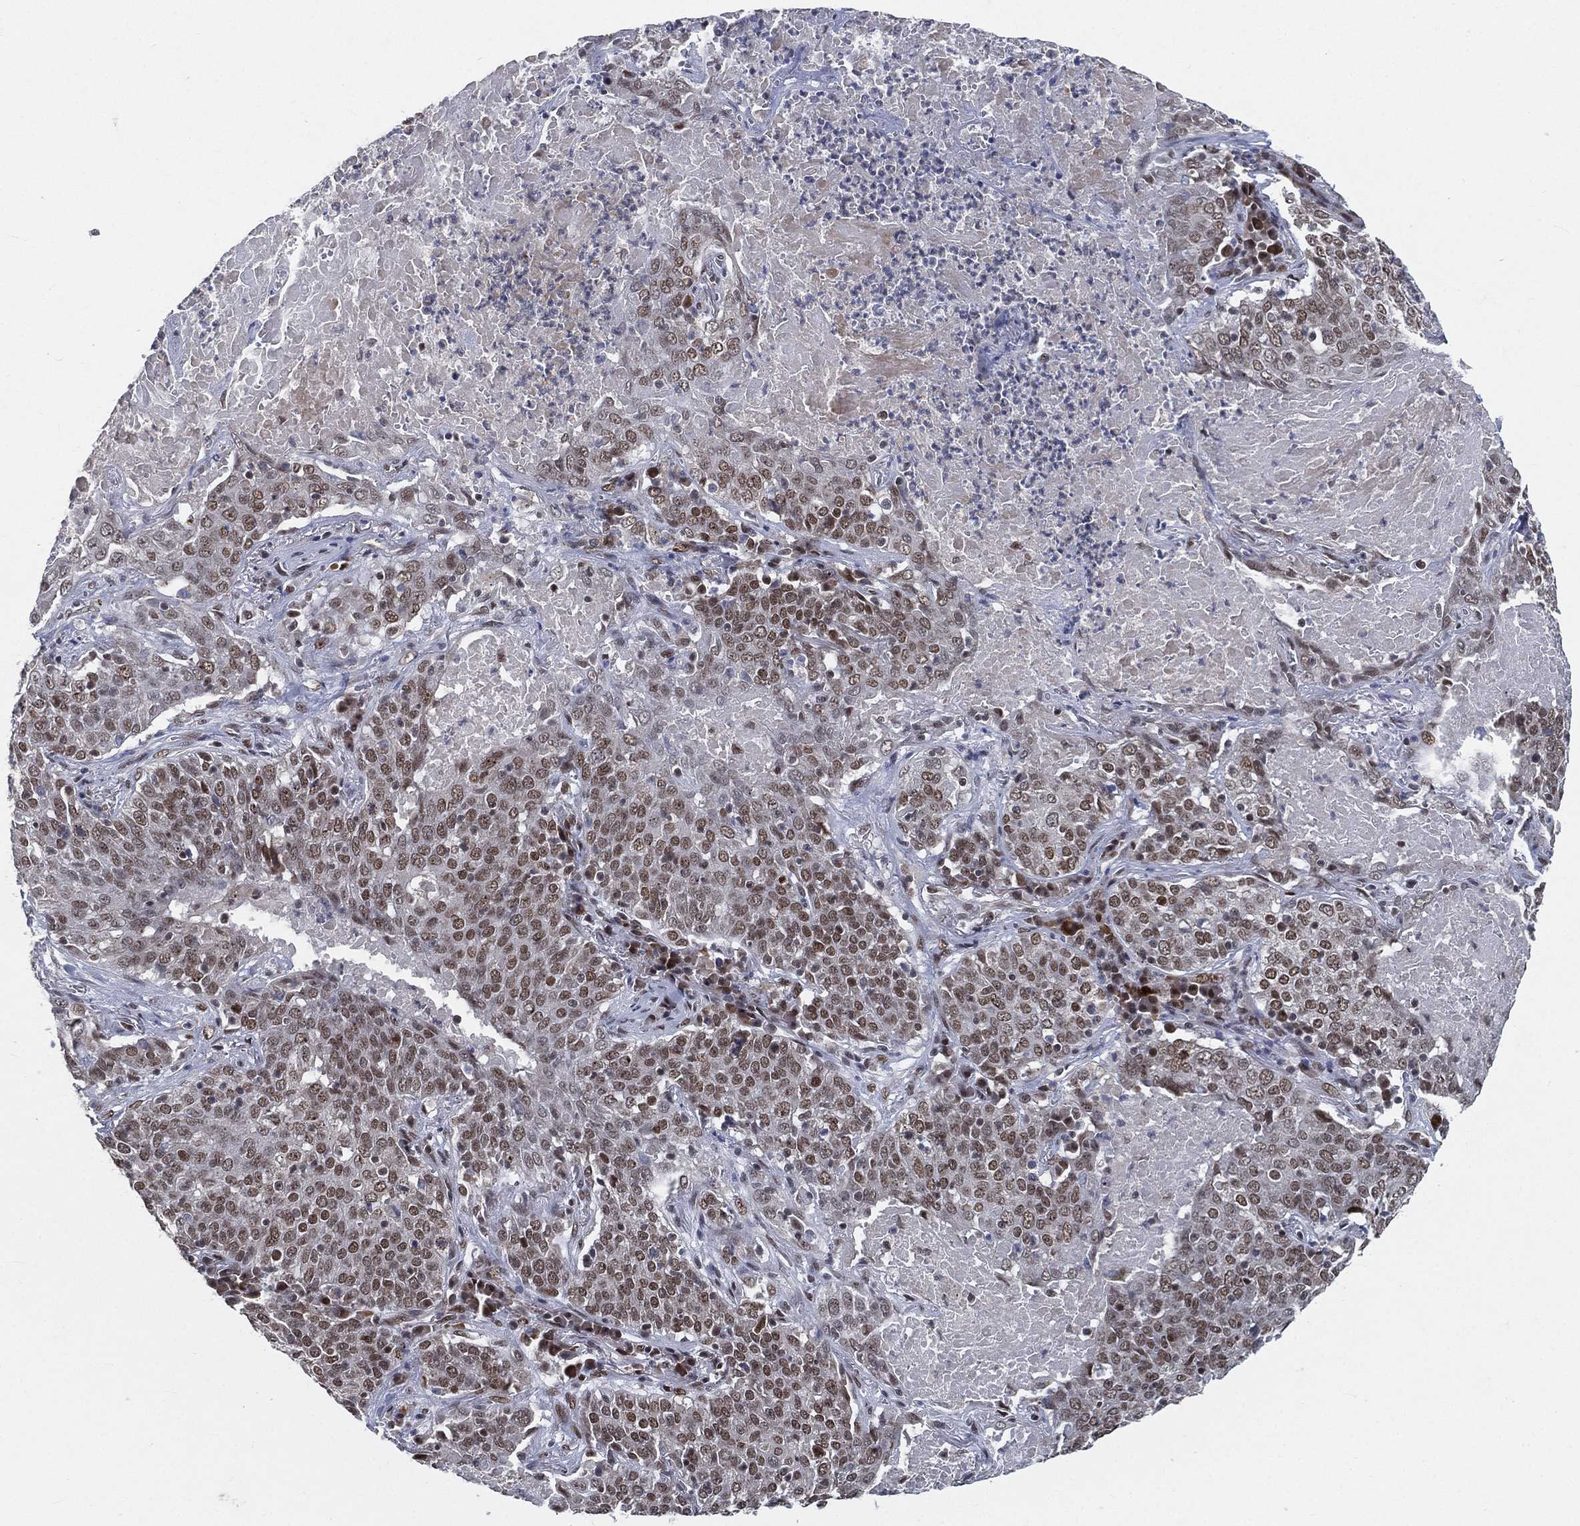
{"staining": {"intensity": "weak", "quantity": "25%-75%", "location": "nuclear"}, "tissue": "lung cancer", "cell_type": "Tumor cells", "image_type": "cancer", "snomed": [{"axis": "morphology", "description": "Squamous cell carcinoma, NOS"}, {"axis": "topography", "description": "Lung"}], "caption": "Immunohistochemistry (IHC) photomicrograph of human lung cancer stained for a protein (brown), which exhibits low levels of weak nuclear staining in about 25%-75% of tumor cells.", "gene": "YLPM1", "patient": {"sex": "male", "age": 82}}